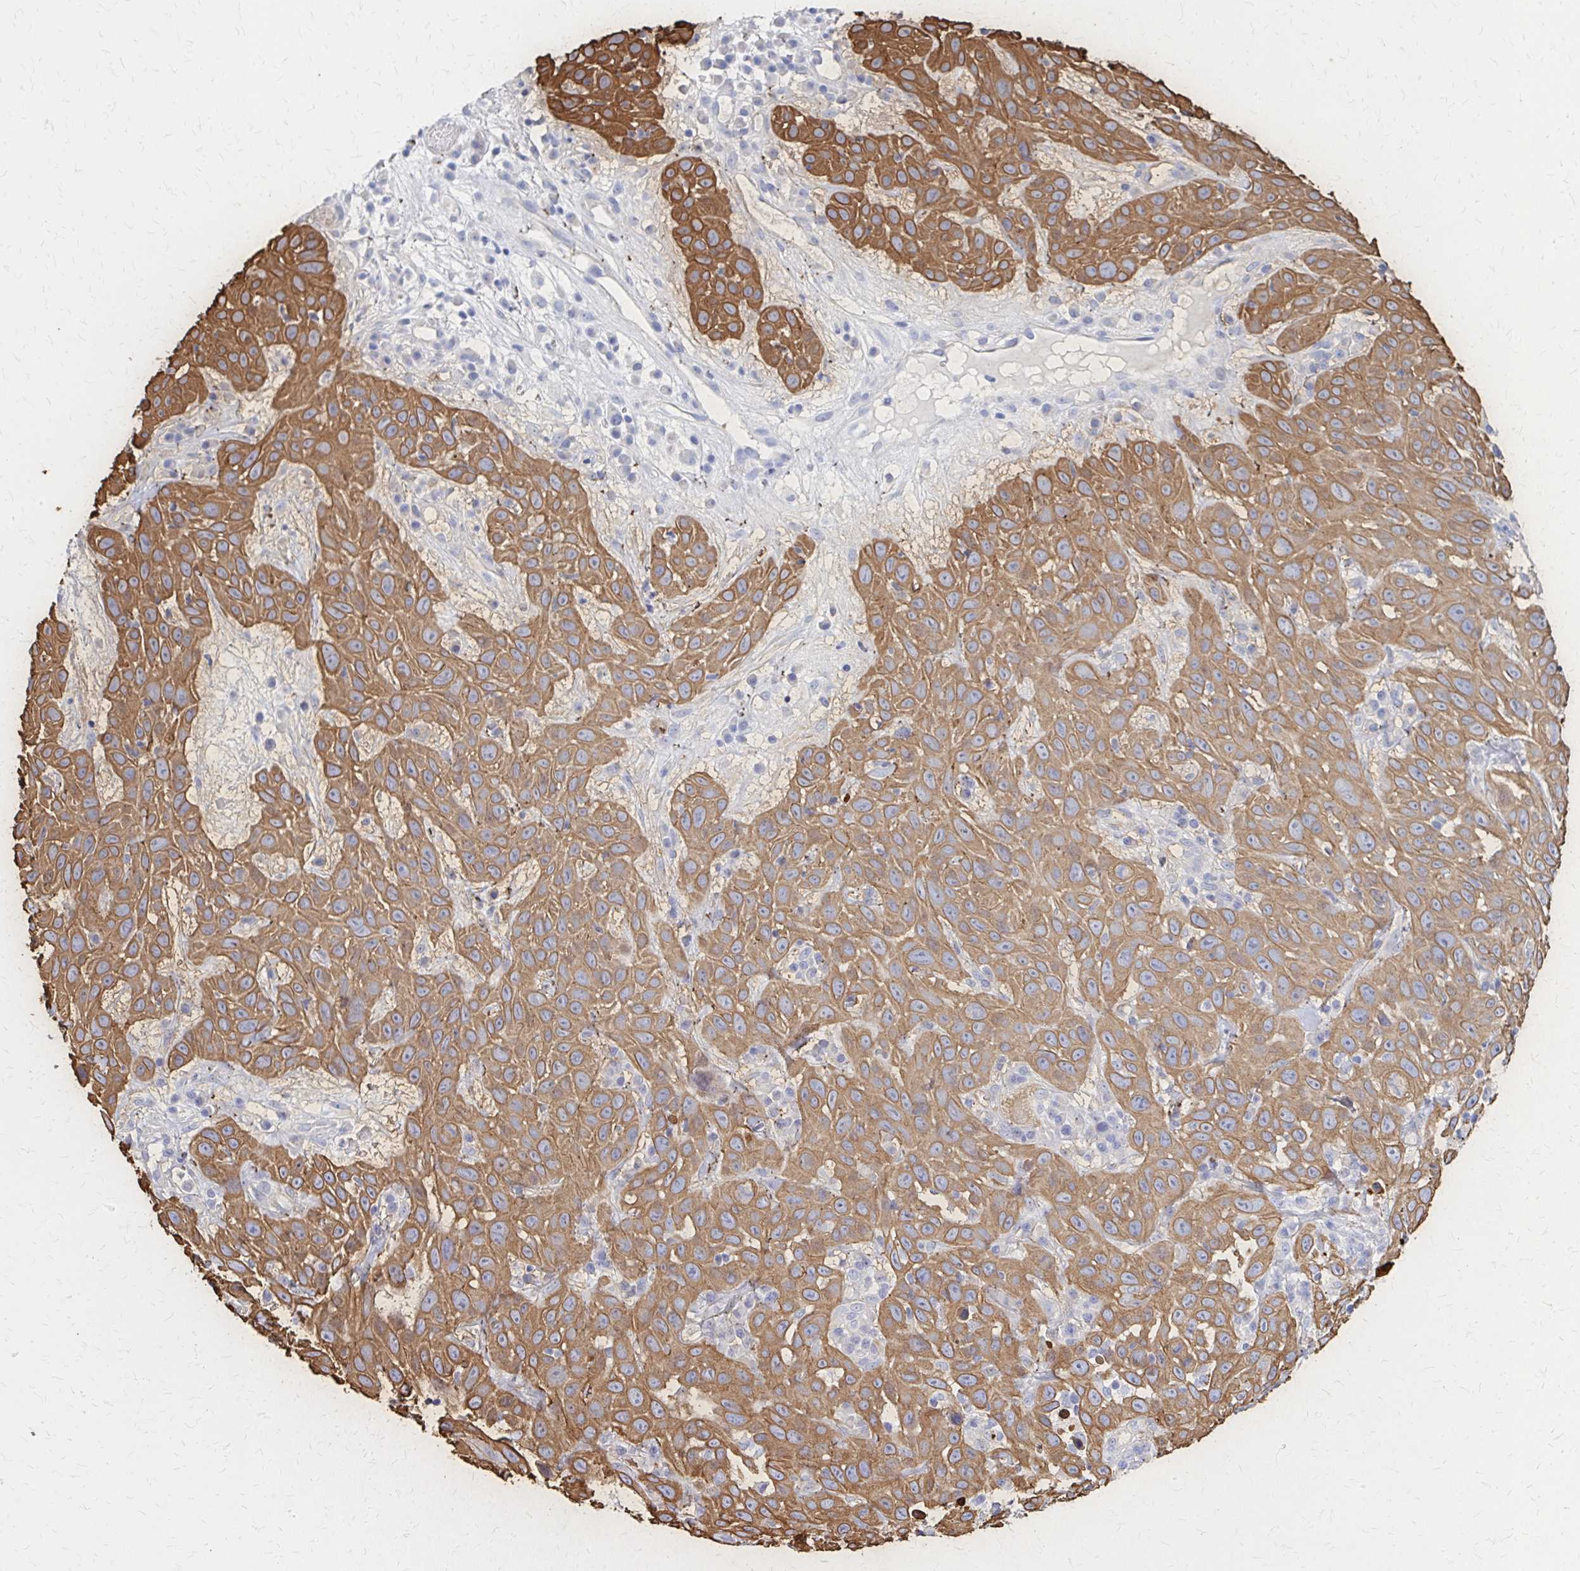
{"staining": {"intensity": "moderate", "quantity": ">75%", "location": "cytoplasmic/membranous"}, "tissue": "skin cancer", "cell_type": "Tumor cells", "image_type": "cancer", "snomed": [{"axis": "morphology", "description": "Squamous cell carcinoma, NOS"}, {"axis": "topography", "description": "Skin"}], "caption": "A brown stain shows moderate cytoplasmic/membranous expression of a protein in human skin squamous cell carcinoma tumor cells. The protein is stained brown, and the nuclei are stained in blue (DAB IHC with brightfield microscopy, high magnification).", "gene": "GLYATL2", "patient": {"sex": "male", "age": 82}}